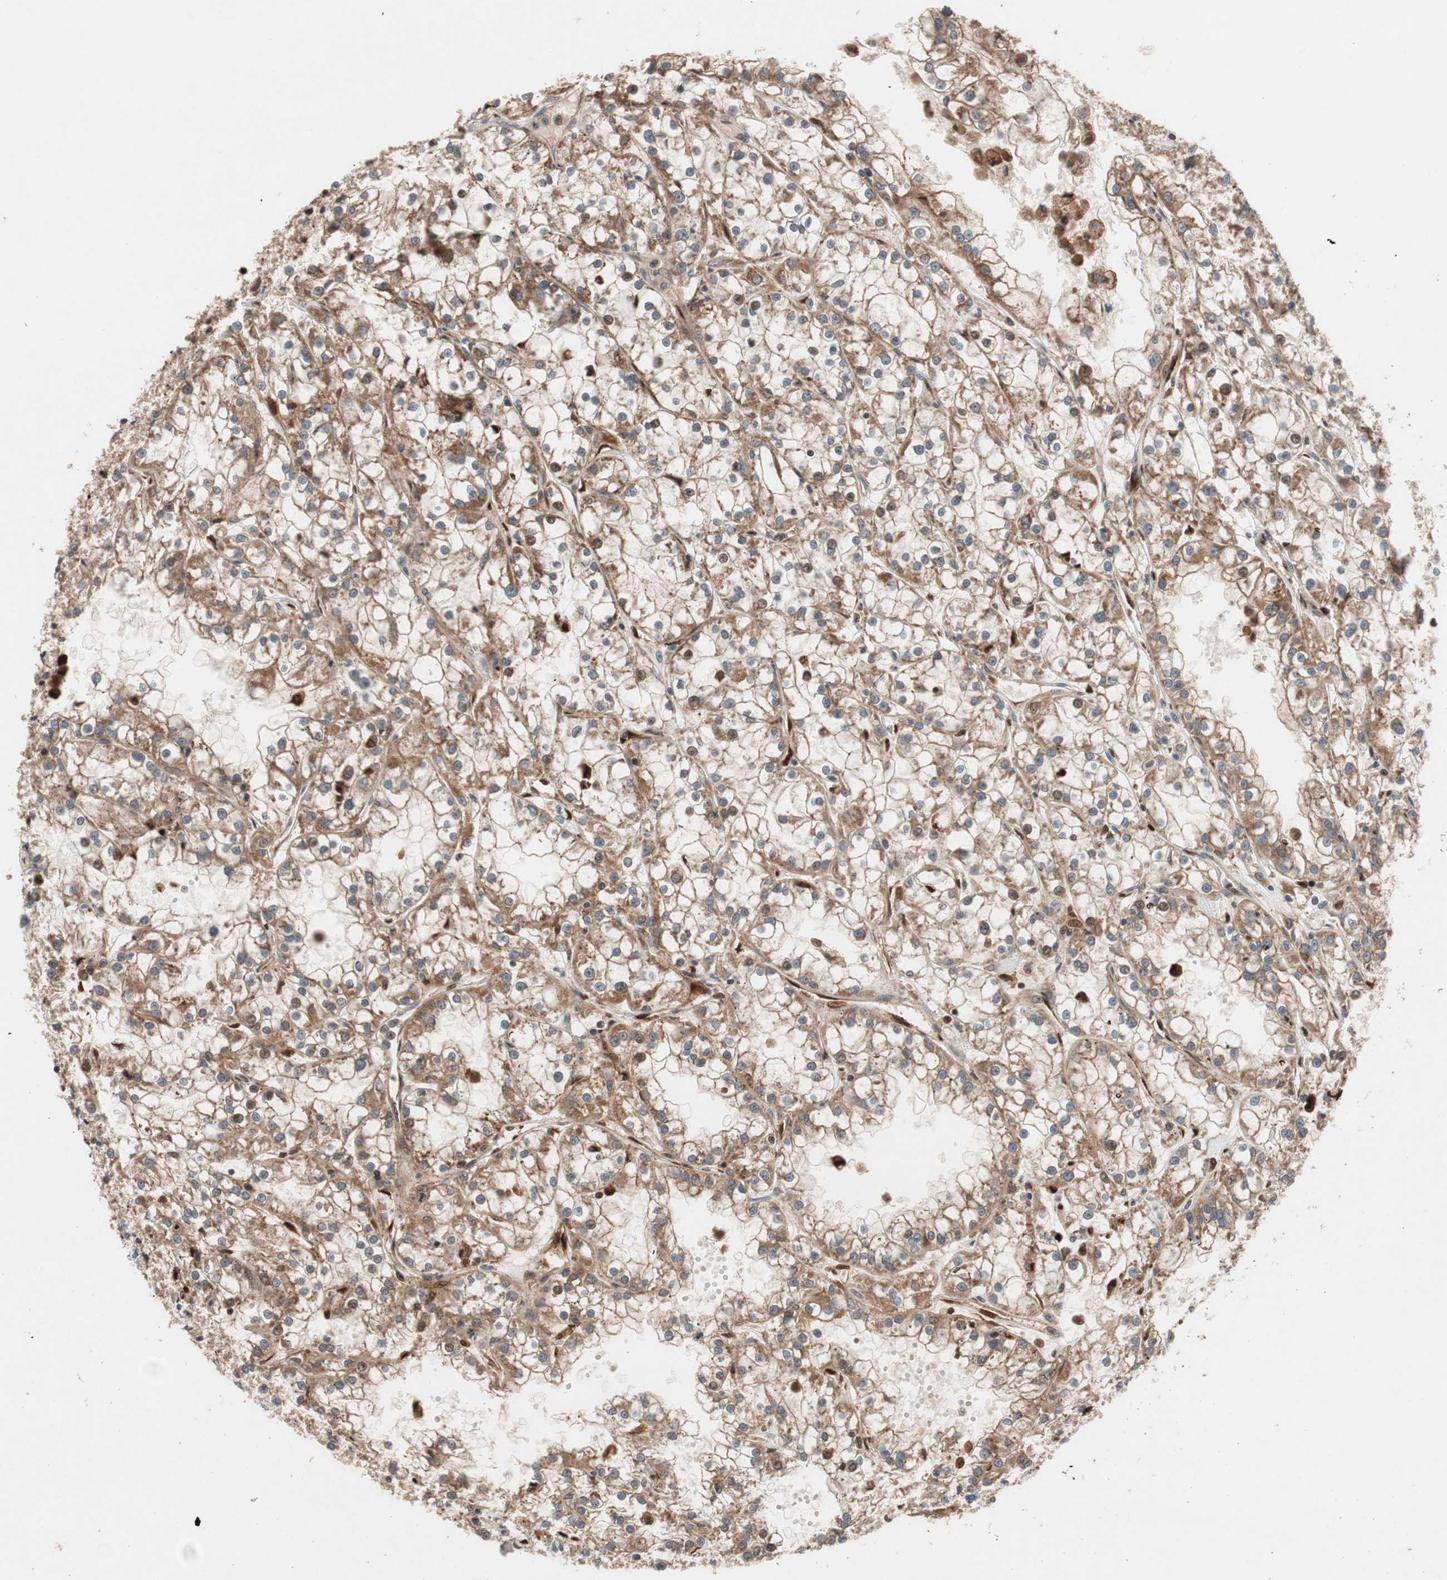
{"staining": {"intensity": "strong", "quantity": ">75%", "location": "cytoplasmic/membranous,nuclear"}, "tissue": "renal cancer", "cell_type": "Tumor cells", "image_type": "cancer", "snomed": [{"axis": "morphology", "description": "Adenocarcinoma, NOS"}, {"axis": "topography", "description": "Kidney"}], "caption": "Protein expression by immunohistochemistry (IHC) displays strong cytoplasmic/membranous and nuclear staining in approximately >75% of tumor cells in adenocarcinoma (renal).", "gene": "NF2", "patient": {"sex": "female", "age": 52}}